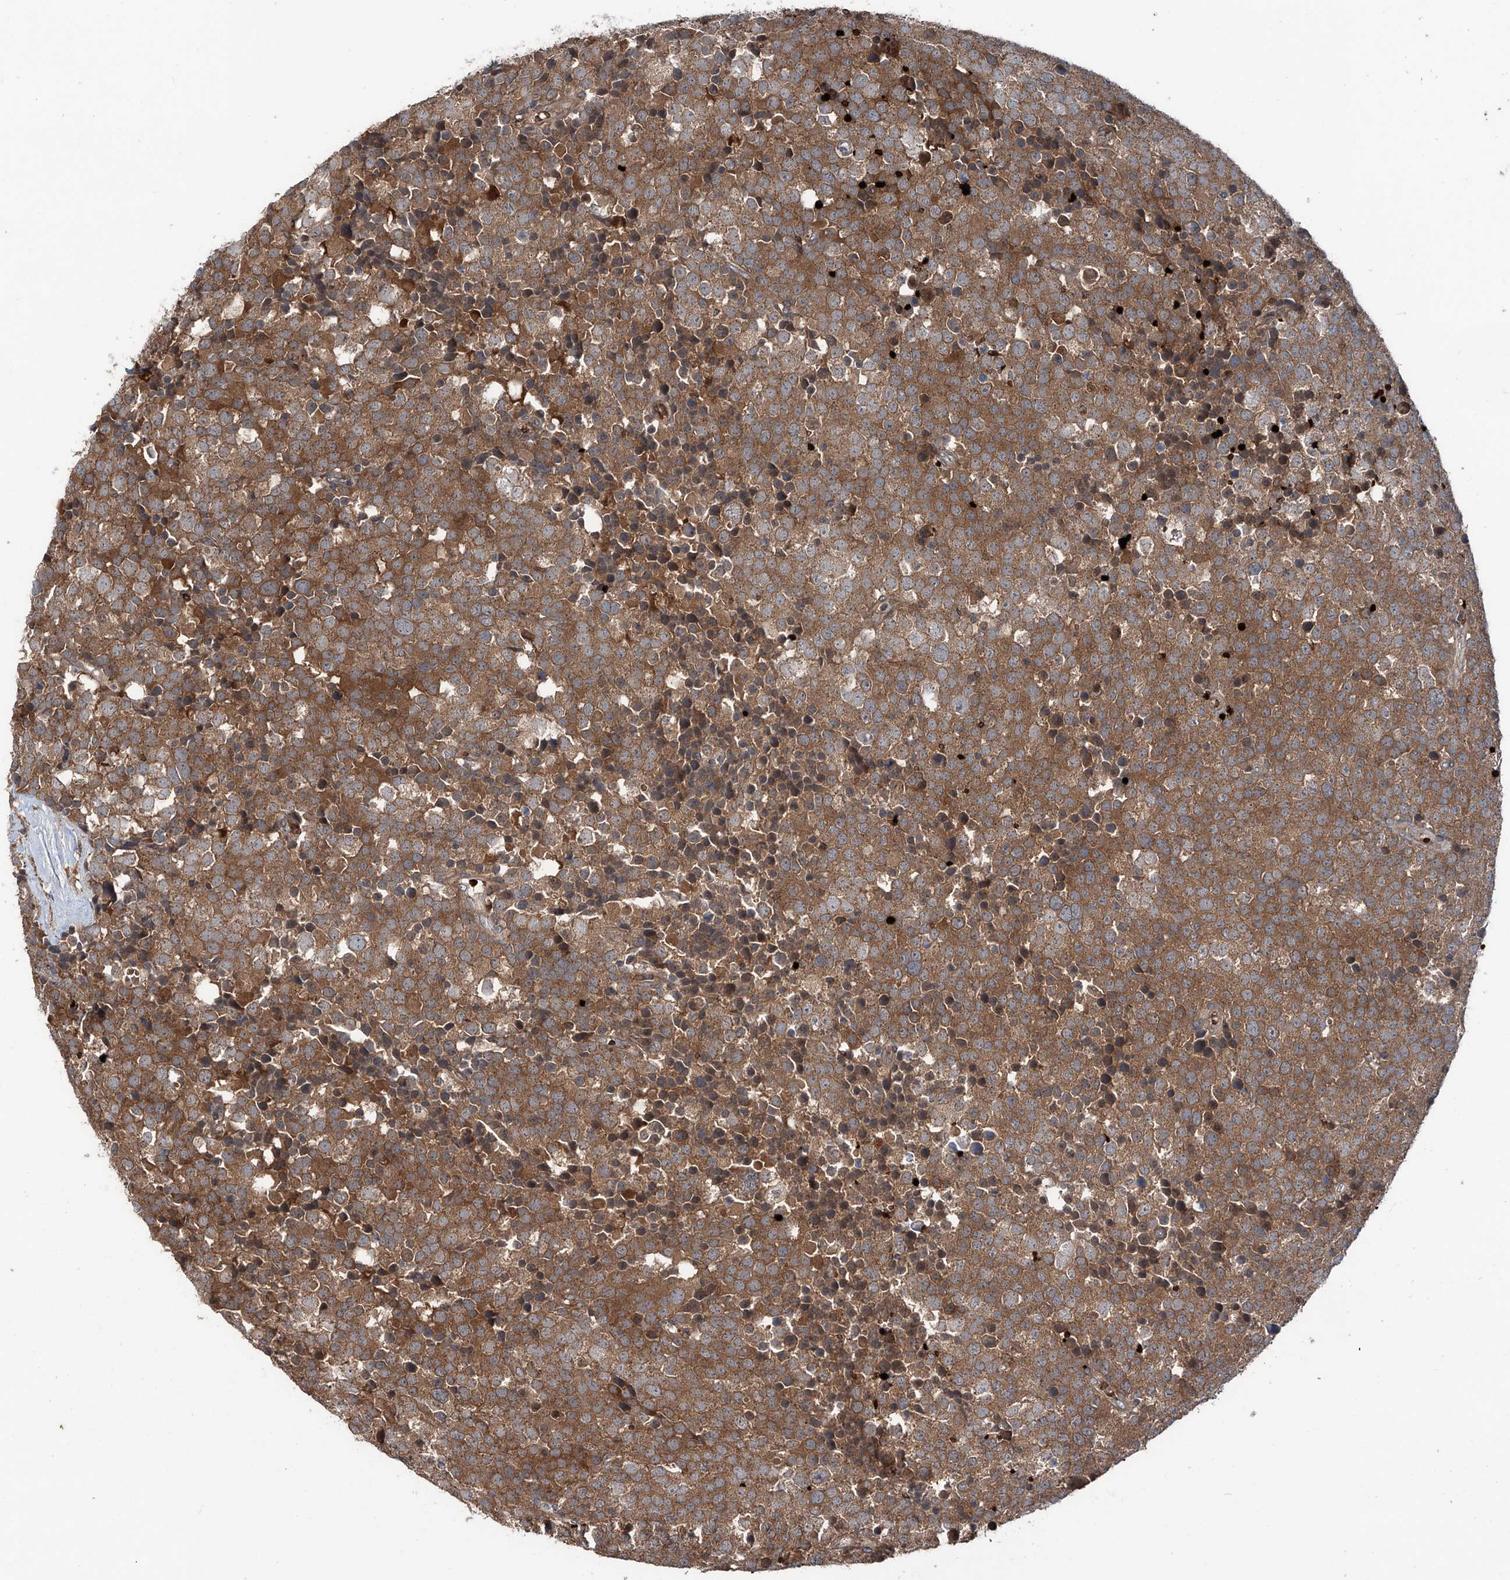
{"staining": {"intensity": "moderate", "quantity": ">75%", "location": "cytoplasmic/membranous"}, "tissue": "testis cancer", "cell_type": "Tumor cells", "image_type": "cancer", "snomed": [{"axis": "morphology", "description": "Seminoma, NOS"}, {"axis": "topography", "description": "Testis"}], "caption": "Protein expression analysis of testis cancer (seminoma) exhibits moderate cytoplasmic/membranous staining in approximately >75% of tumor cells. (IHC, brightfield microscopy, high magnification).", "gene": "ZDHHC9", "patient": {"sex": "male", "age": 71}}